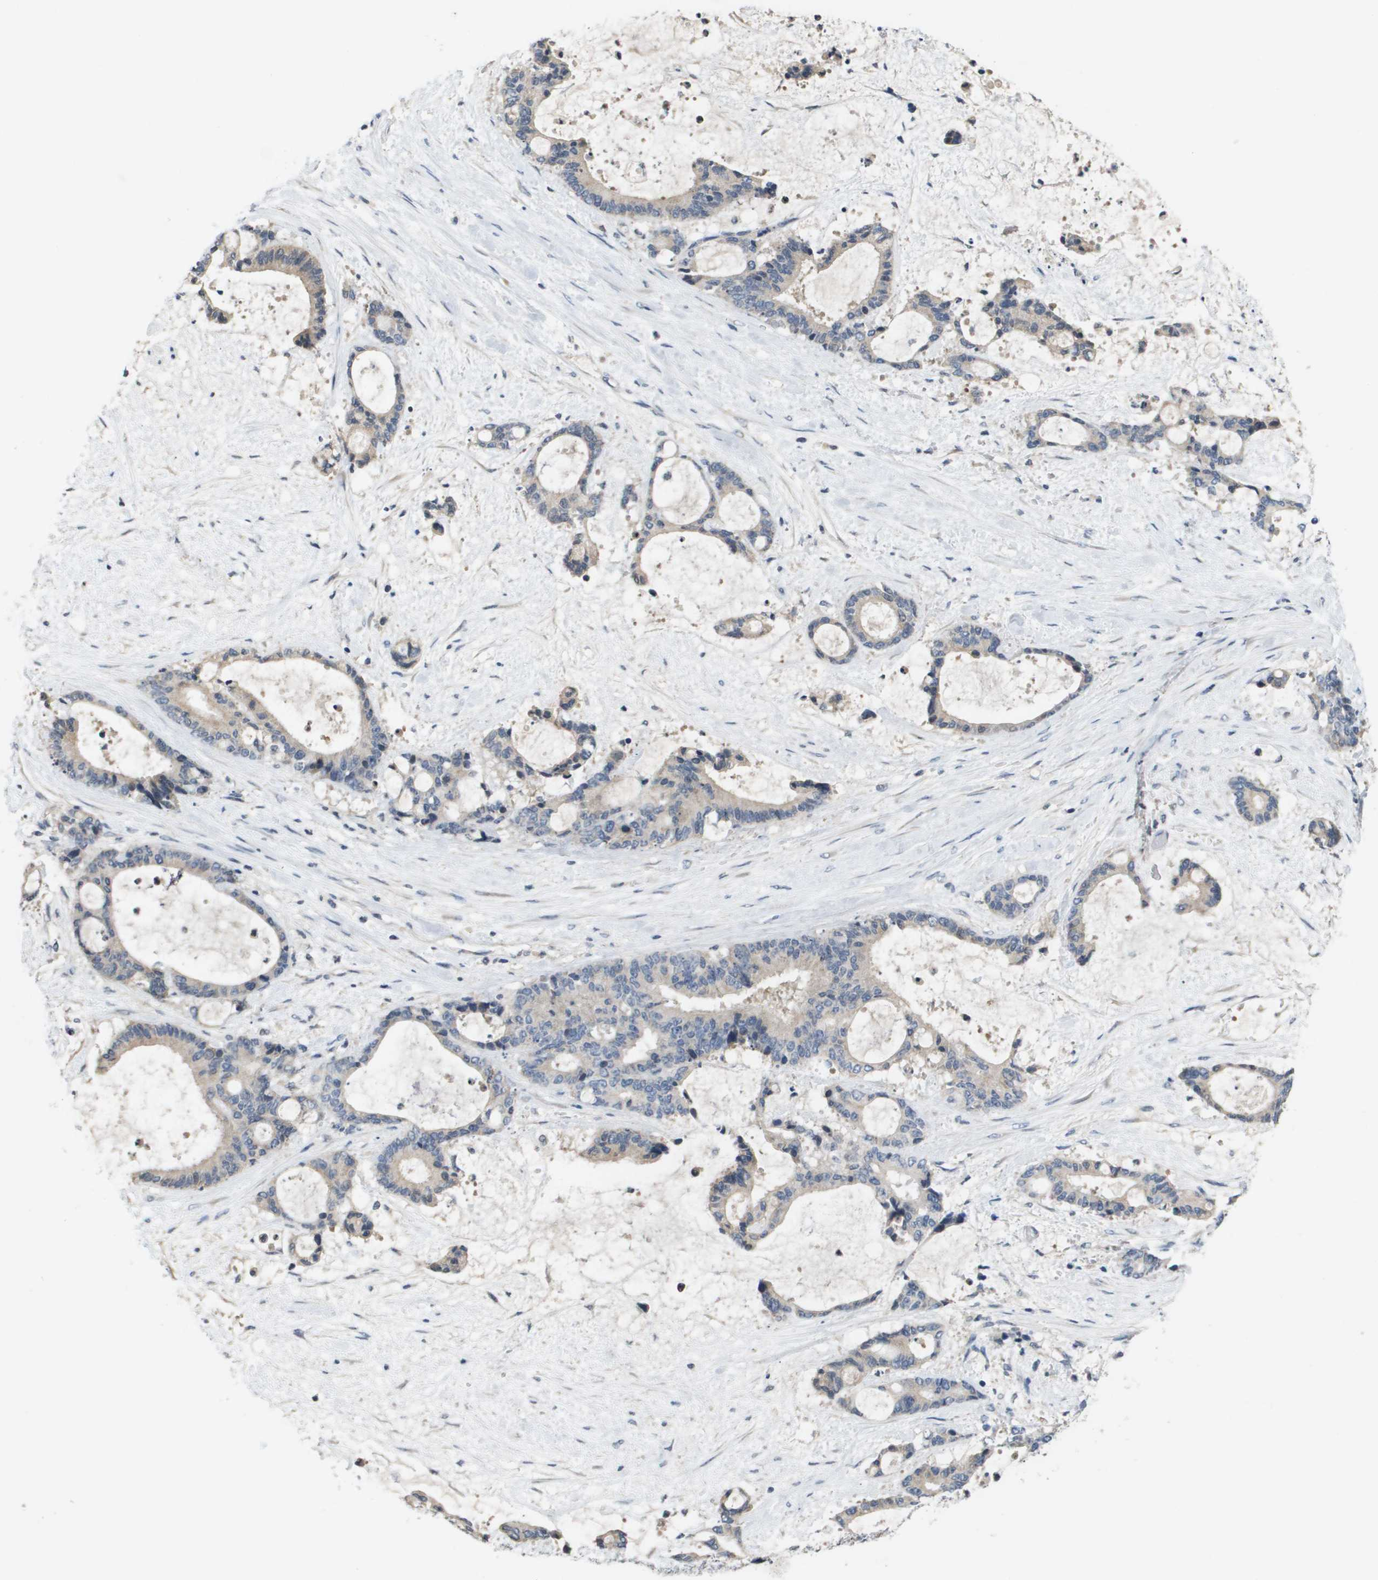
{"staining": {"intensity": "weak", "quantity": "25%-75%", "location": "cytoplasmic/membranous"}, "tissue": "liver cancer", "cell_type": "Tumor cells", "image_type": "cancer", "snomed": [{"axis": "morphology", "description": "Normal tissue, NOS"}, {"axis": "morphology", "description": "Cholangiocarcinoma"}, {"axis": "topography", "description": "Liver"}, {"axis": "topography", "description": "Peripheral nerve tissue"}], "caption": "Immunohistochemical staining of human liver cholangiocarcinoma demonstrates low levels of weak cytoplasmic/membranous protein expression in approximately 25%-75% of tumor cells.", "gene": "CAPN11", "patient": {"sex": "female", "age": 73}}